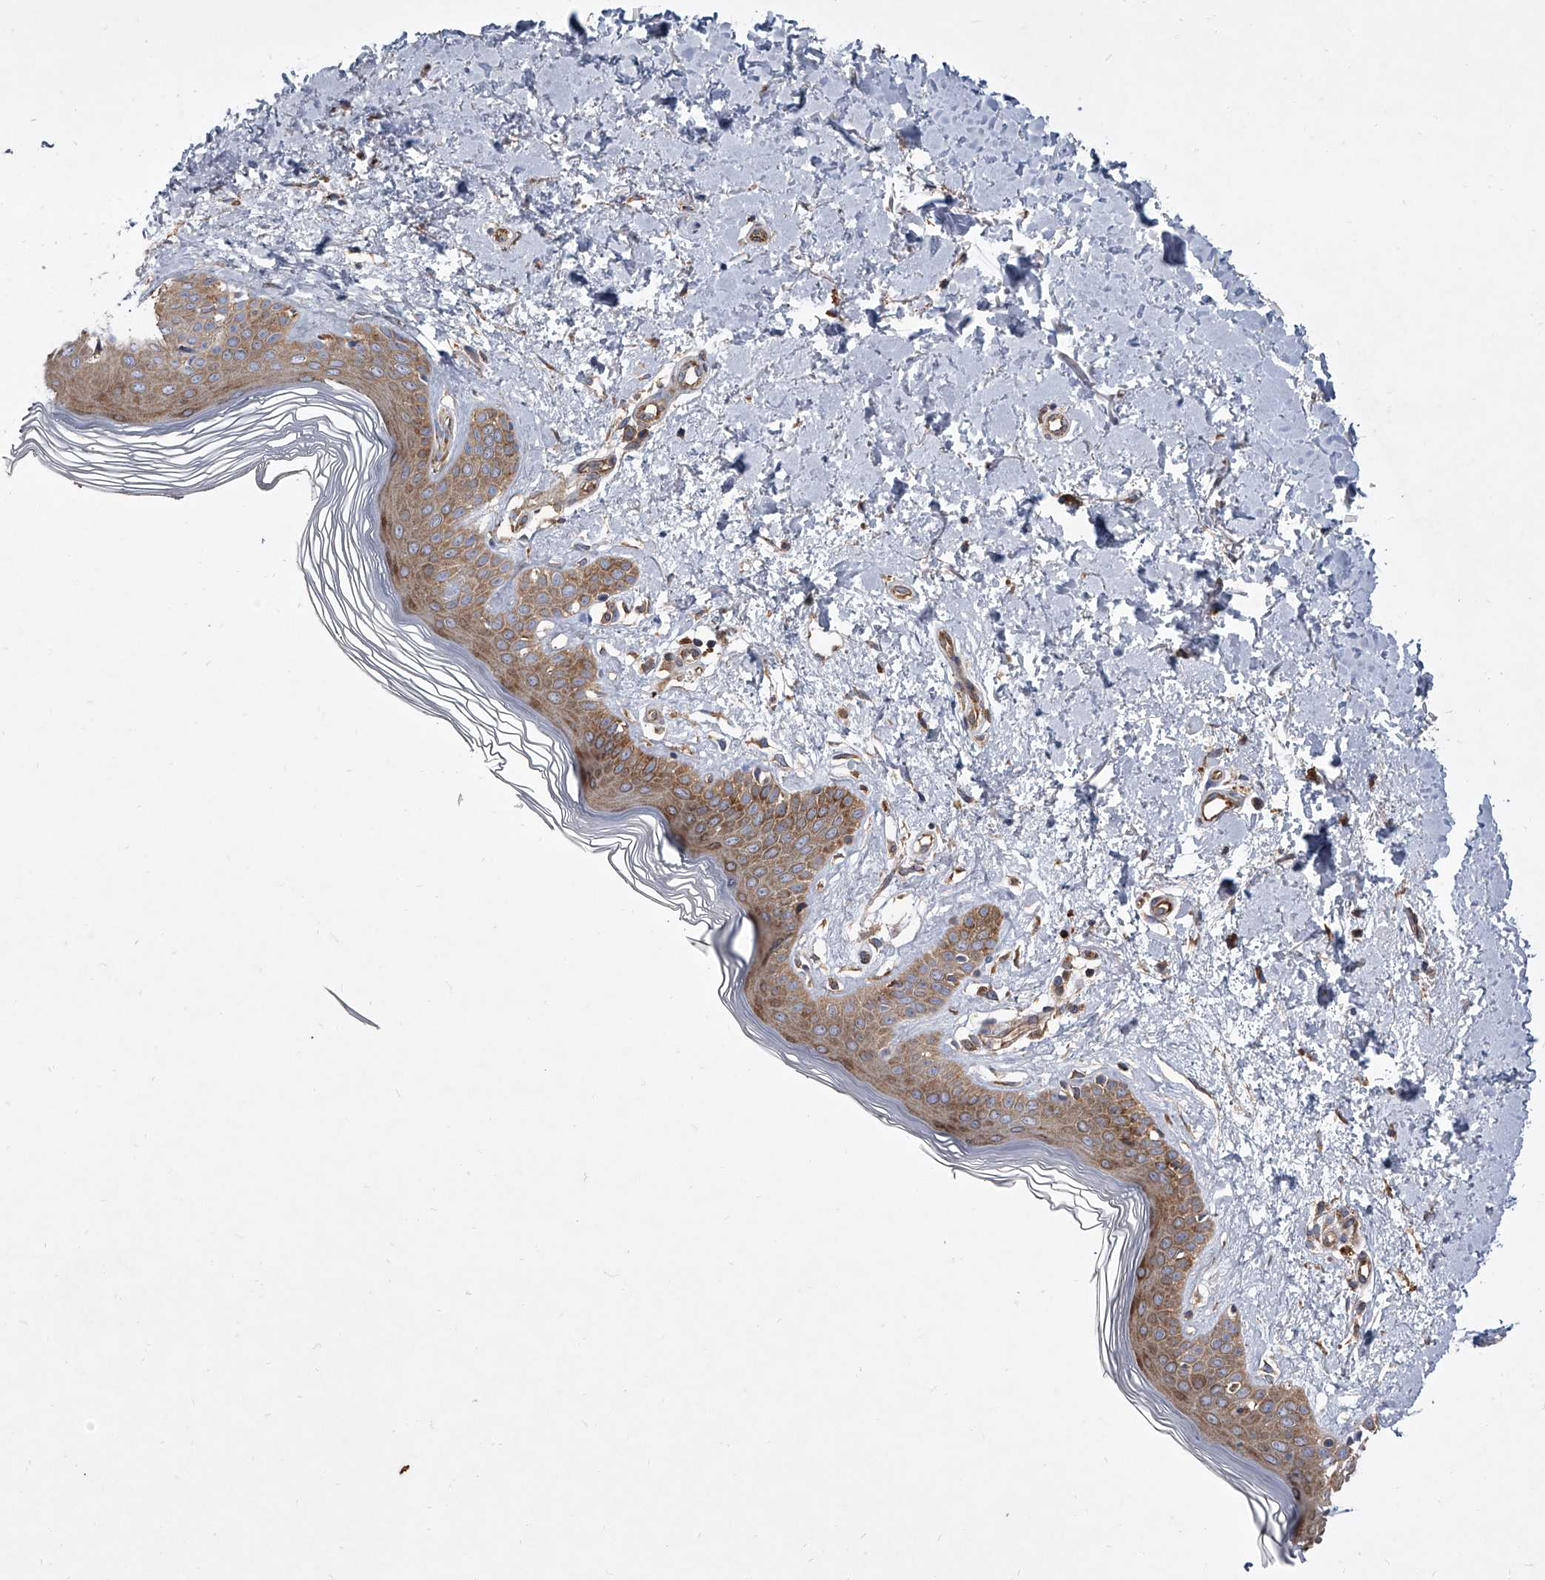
{"staining": {"intensity": "strong", "quantity": ">75%", "location": "cytoplasmic/membranous"}, "tissue": "skin", "cell_type": "Fibroblasts", "image_type": "normal", "snomed": [{"axis": "morphology", "description": "Normal tissue, NOS"}, {"axis": "topography", "description": "Skin"}], "caption": "Immunohistochemical staining of unremarkable skin displays >75% levels of strong cytoplasmic/membranous protein expression in approximately >75% of fibroblasts.", "gene": "EIF2S2", "patient": {"sex": "female", "age": 64}}